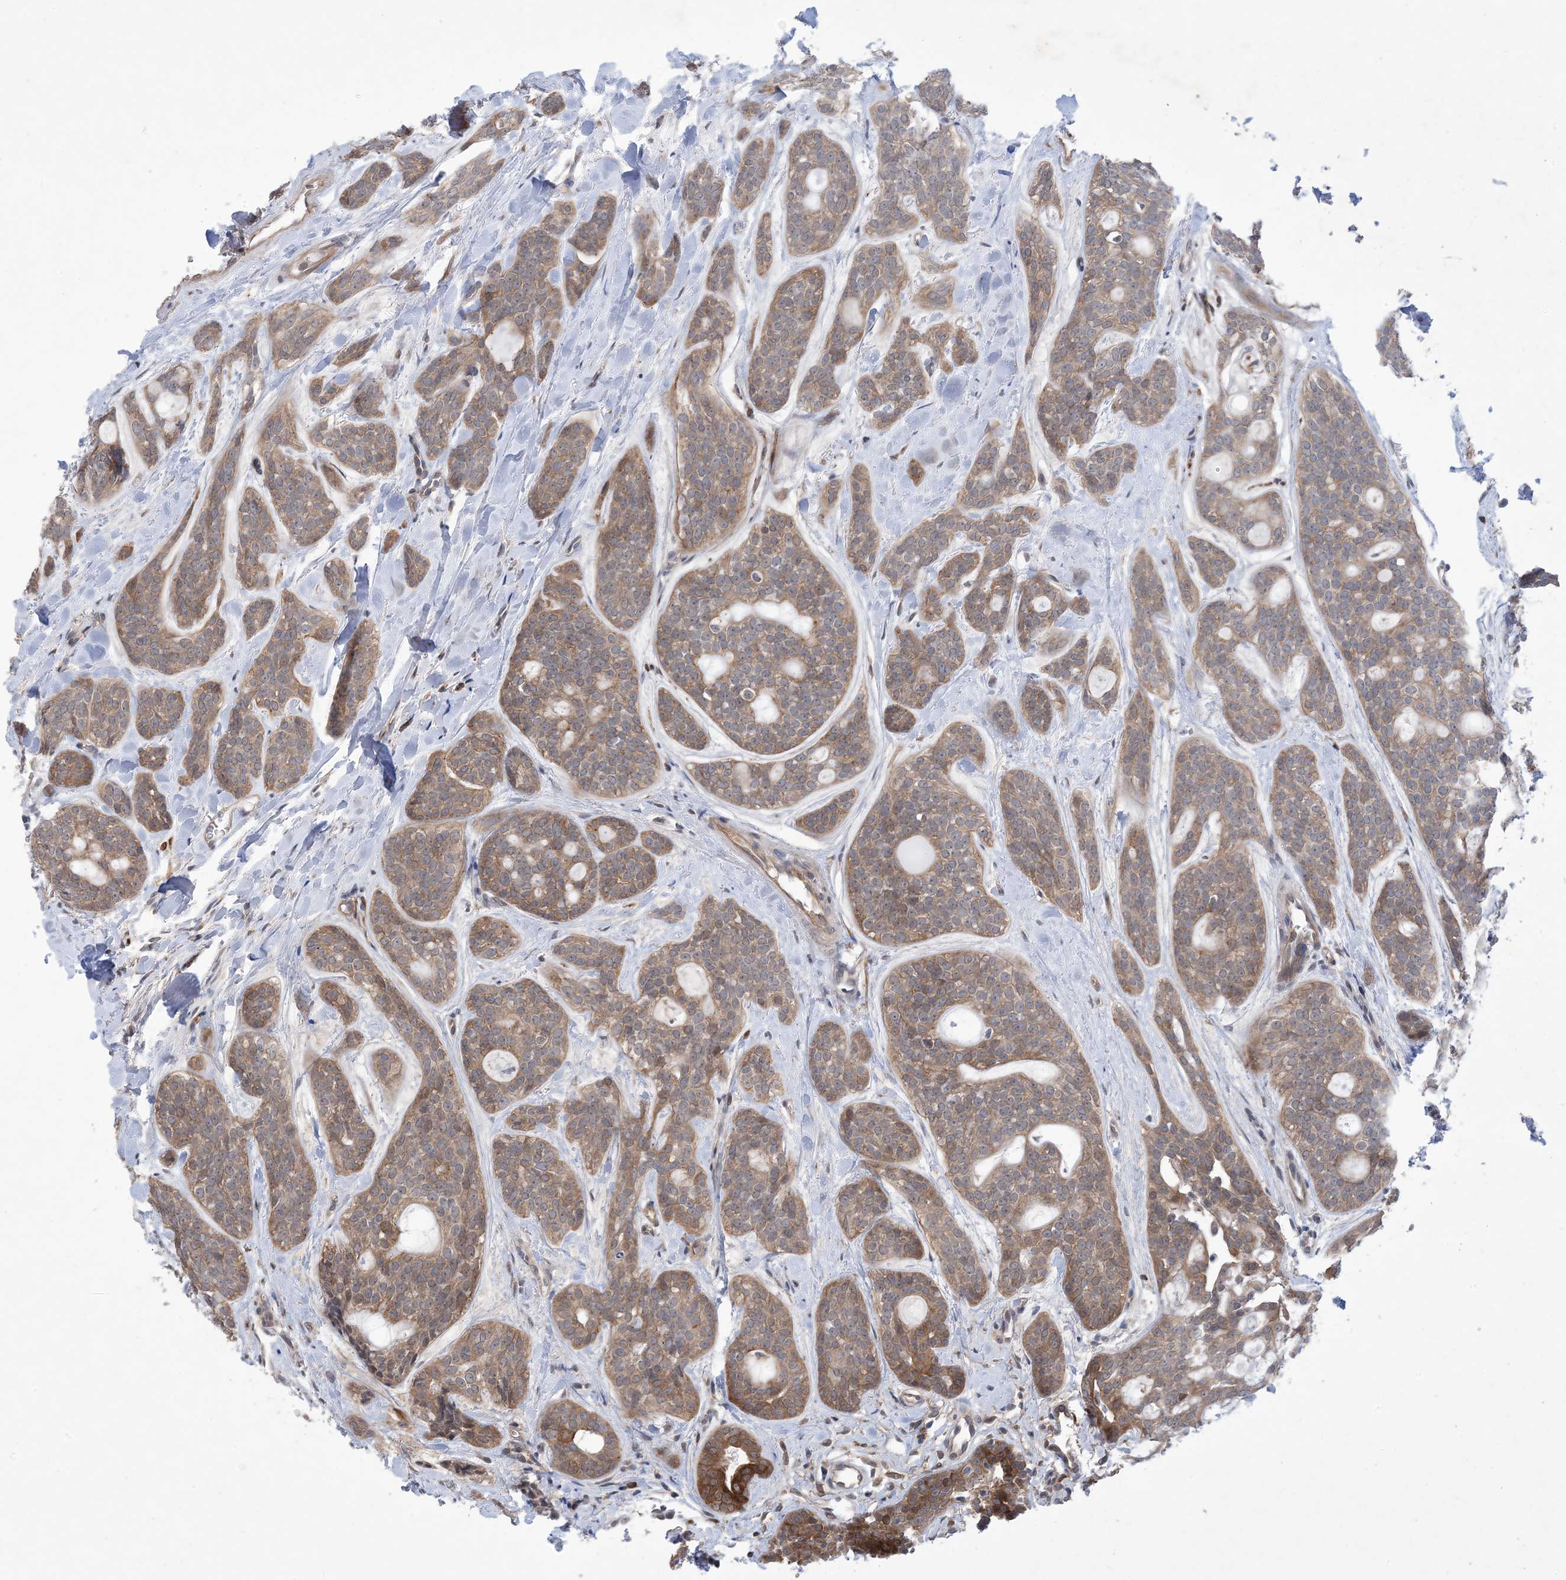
{"staining": {"intensity": "moderate", "quantity": ">75%", "location": "cytoplasmic/membranous"}, "tissue": "head and neck cancer", "cell_type": "Tumor cells", "image_type": "cancer", "snomed": [{"axis": "morphology", "description": "Adenocarcinoma, NOS"}, {"axis": "topography", "description": "Head-Neck"}], "caption": "DAB (3,3'-diaminobenzidine) immunohistochemical staining of human head and neck adenocarcinoma displays moderate cytoplasmic/membranous protein staining in about >75% of tumor cells.", "gene": "EHBP1", "patient": {"sex": "male", "age": 66}}